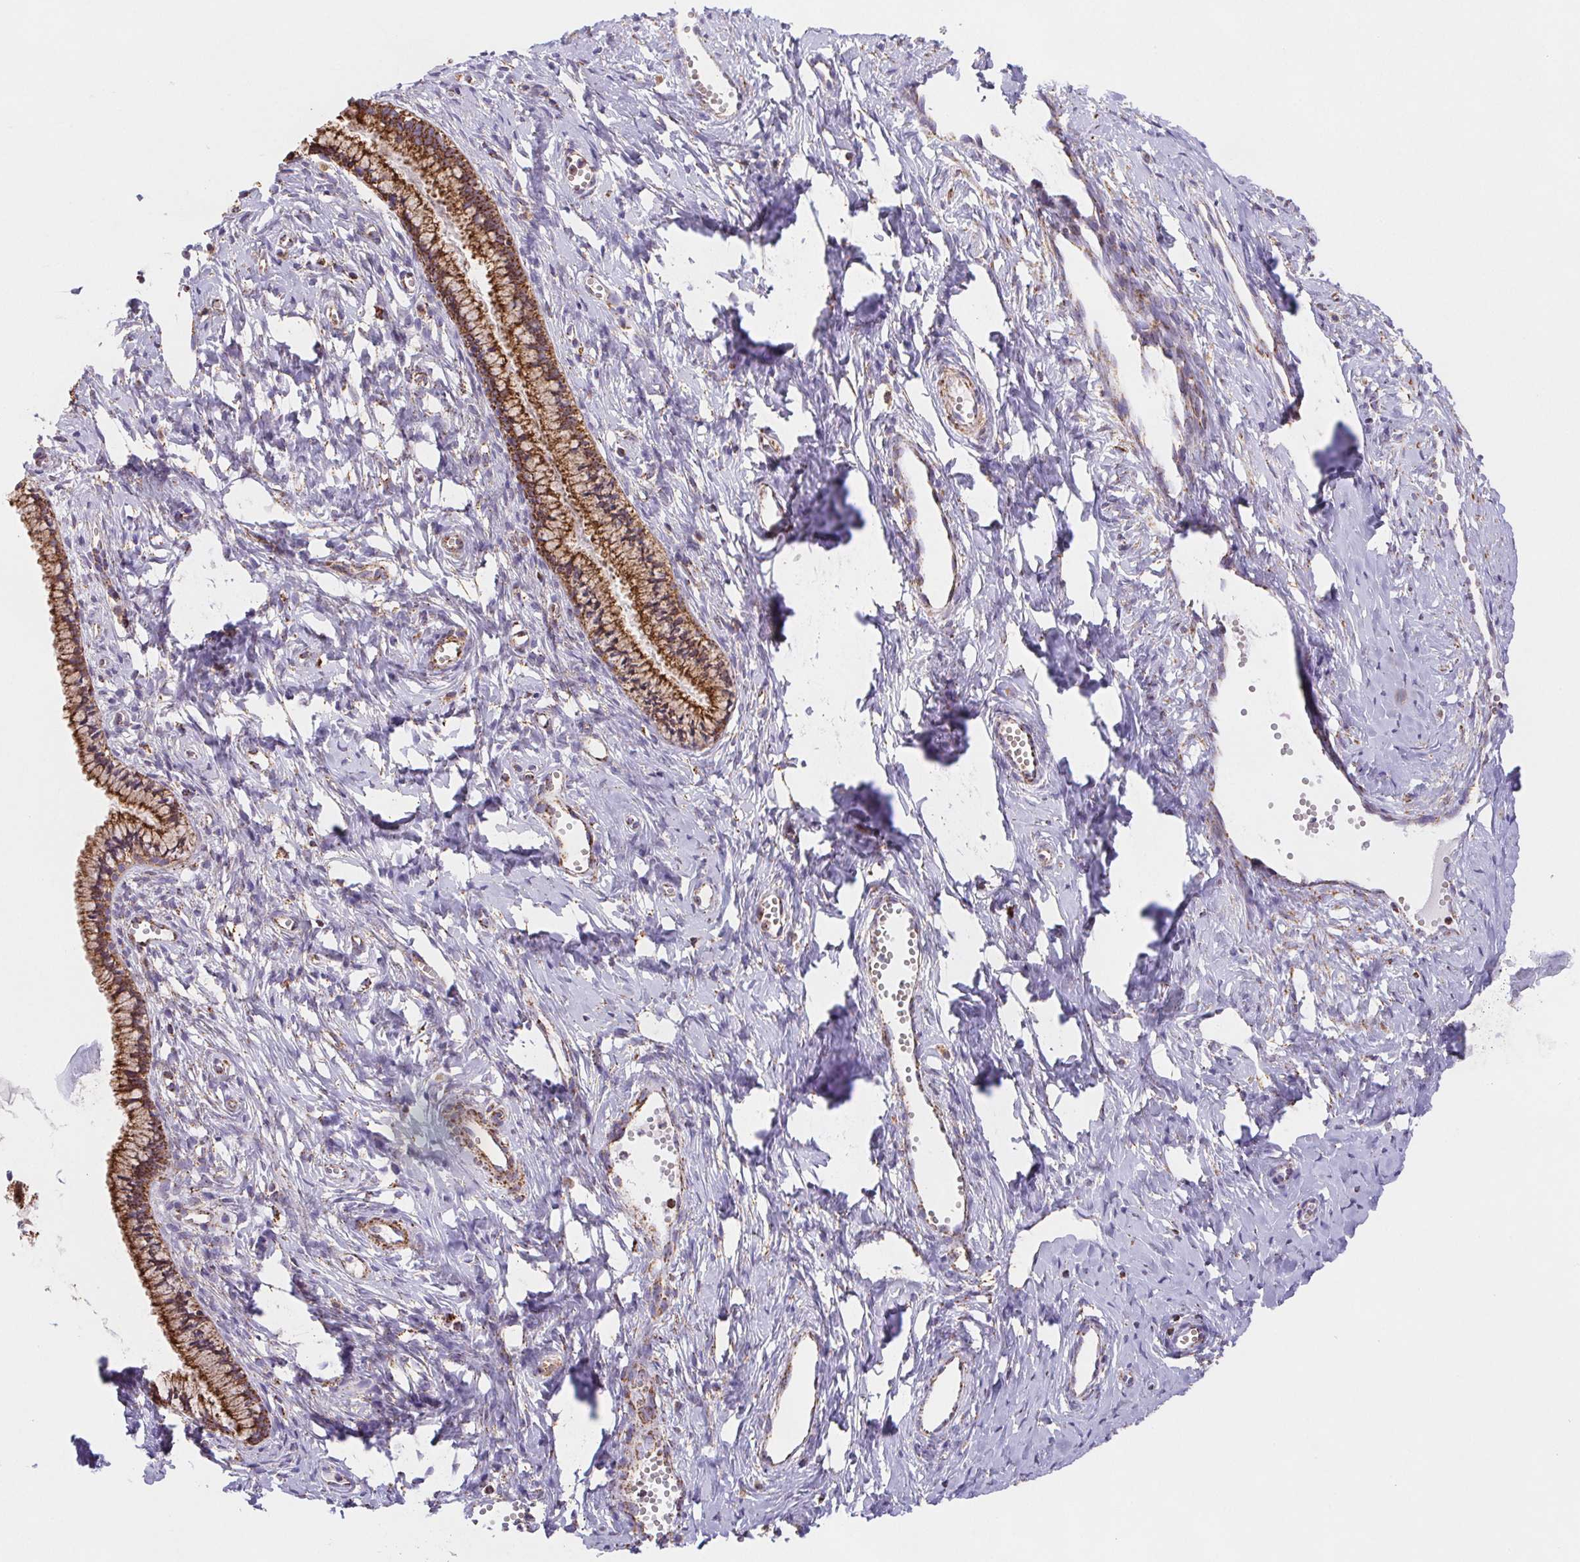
{"staining": {"intensity": "moderate", "quantity": ">75%", "location": "cytoplasmic/membranous"}, "tissue": "cervix", "cell_type": "Glandular cells", "image_type": "normal", "snomed": [{"axis": "morphology", "description": "Normal tissue, NOS"}, {"axis": "topography", "description": "Cervix"}], "caption": "A medium amount of moderate cytoplasmic/membranous positivity is present in about >75% of glandular cells in benign cervix.", "gene": "NIPSNAP2", "patient": {"sex": "female", "age": 40}}